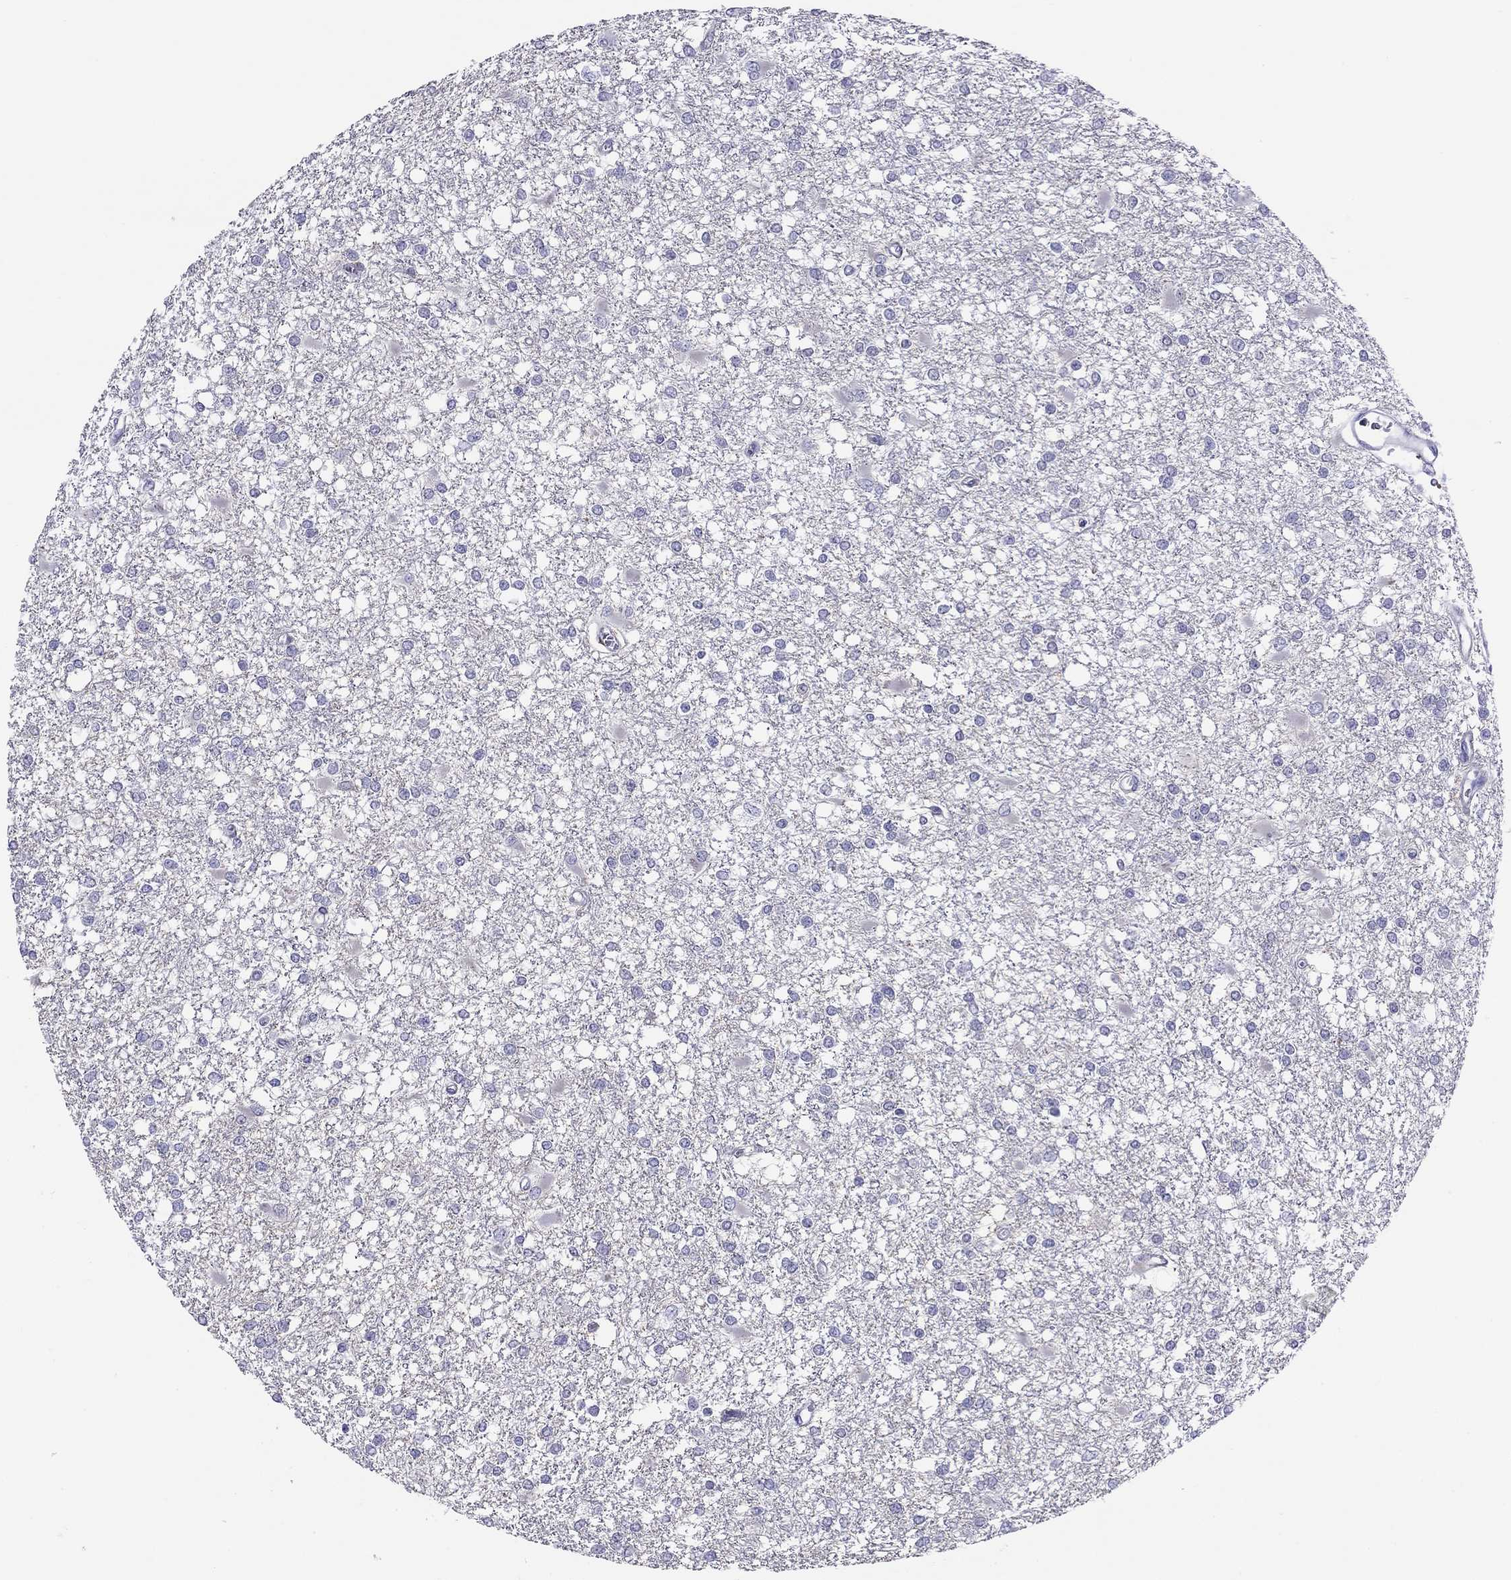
{"staining": {"intensity": "negative", "quantity": "none", "location": "none"}, "tissue": "glioma", "cell_type": "Tumor cells", "image_type": "cancer", "snomed": [{"axis": "morphology", "description": "Glioma, malignant, High grade"}, {"axis": "topography", "description": "Cerebral cortex"}], "caption": "DAB (3,3'-diaminobenzidine) immunohistochemical staining of human malignant glioma (high-grade) demonstrates no significant positivity in tumor cells.", "gene": "SLC46A2", "patient": {"sex": "male", "age": 79}}